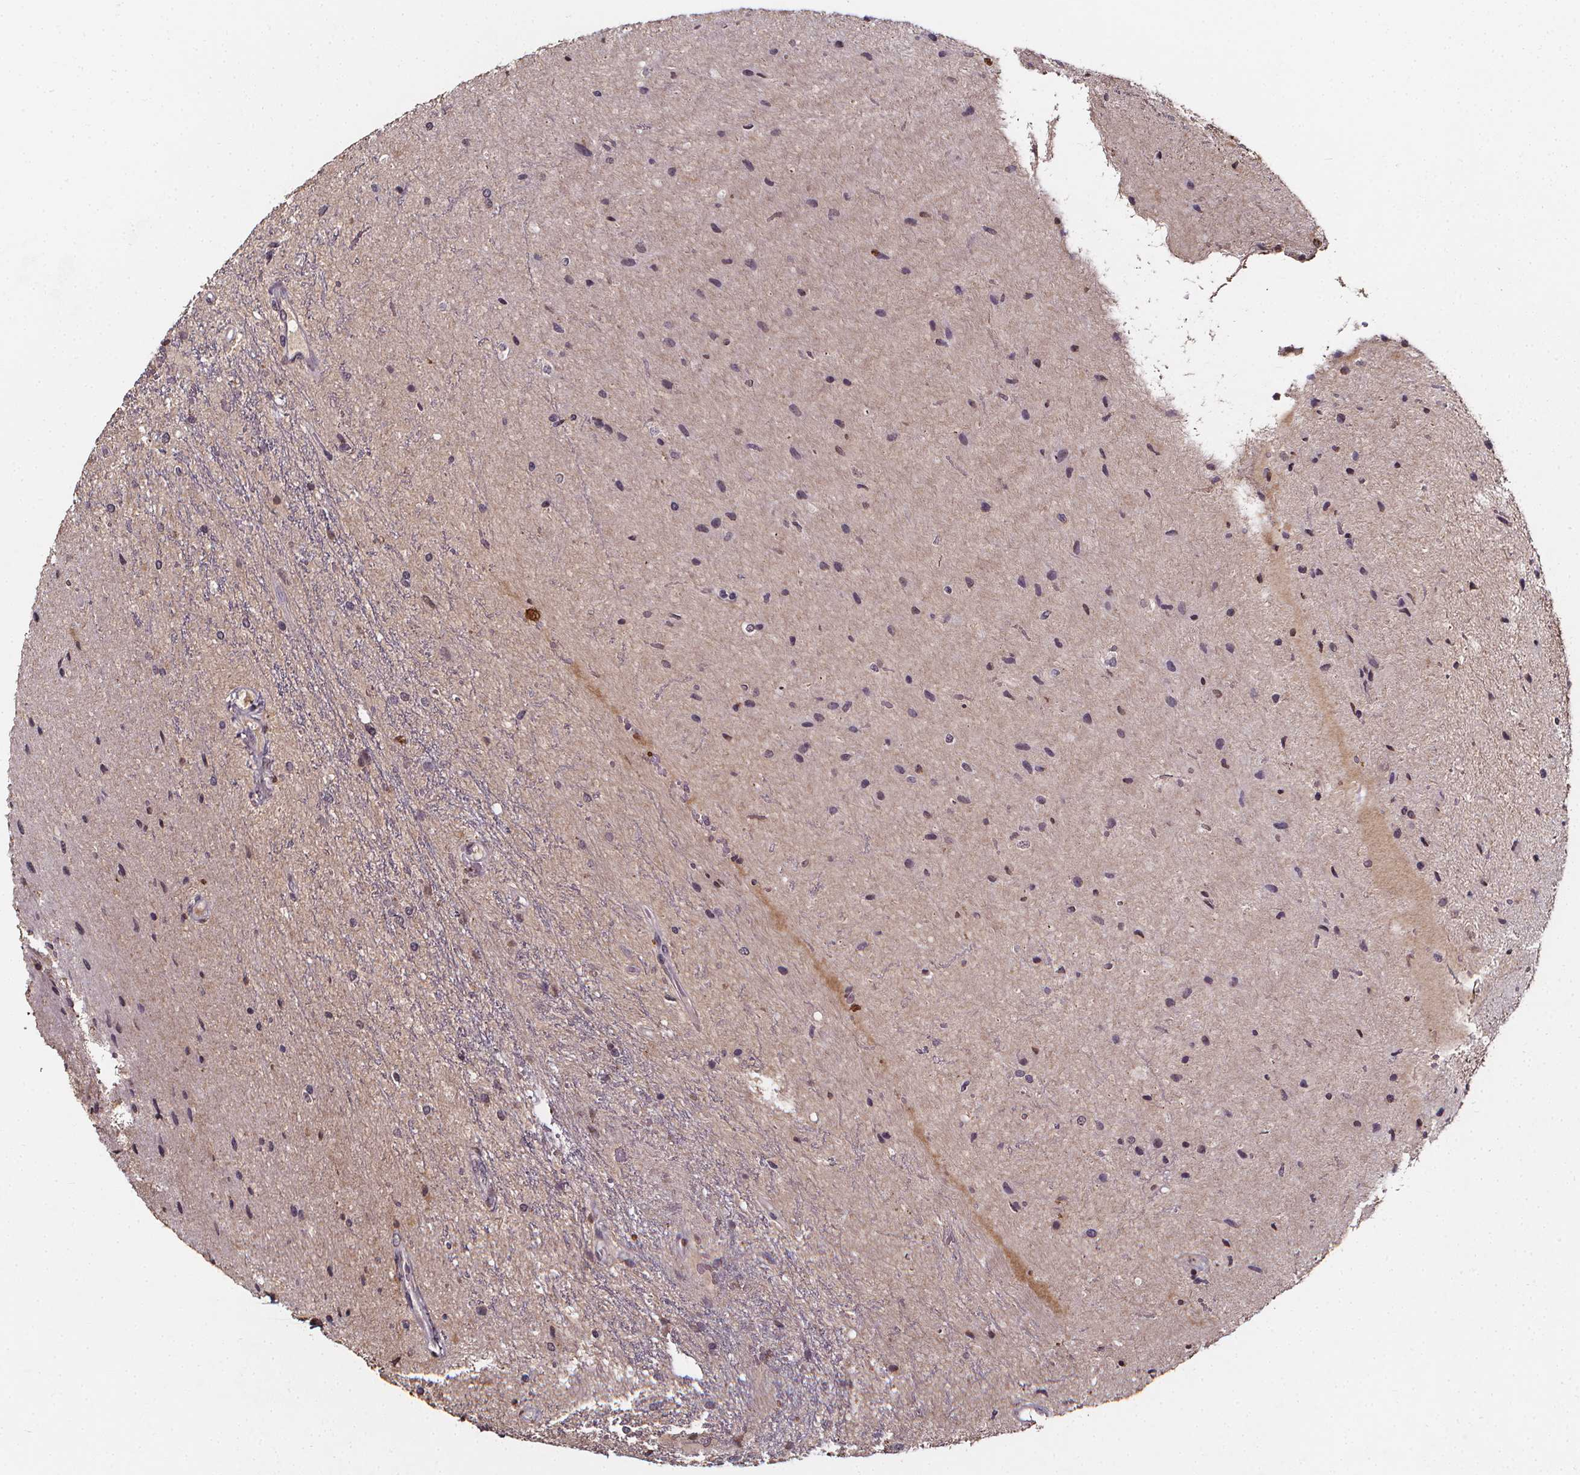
{"staining": {"intensity": "negative", "quantity": "none", "location": "none"}, "tissue": "glioma", "cell_type": "Tumor cells", "image_type": "cancer", "snomed": [{"axis": "morphology", "description": "Glioma, malignant, Low grade"}, {"axis": "topography", "description": "Cerebellum"}], "caption": "Immunohistochemistry histopathology image of human malignant low-grade glioma stained for a protein (brown), which demonstrates no positivity in tumor cells.", "gene": "SPAG8", "patient": {"sex": "female", "age": 14}}